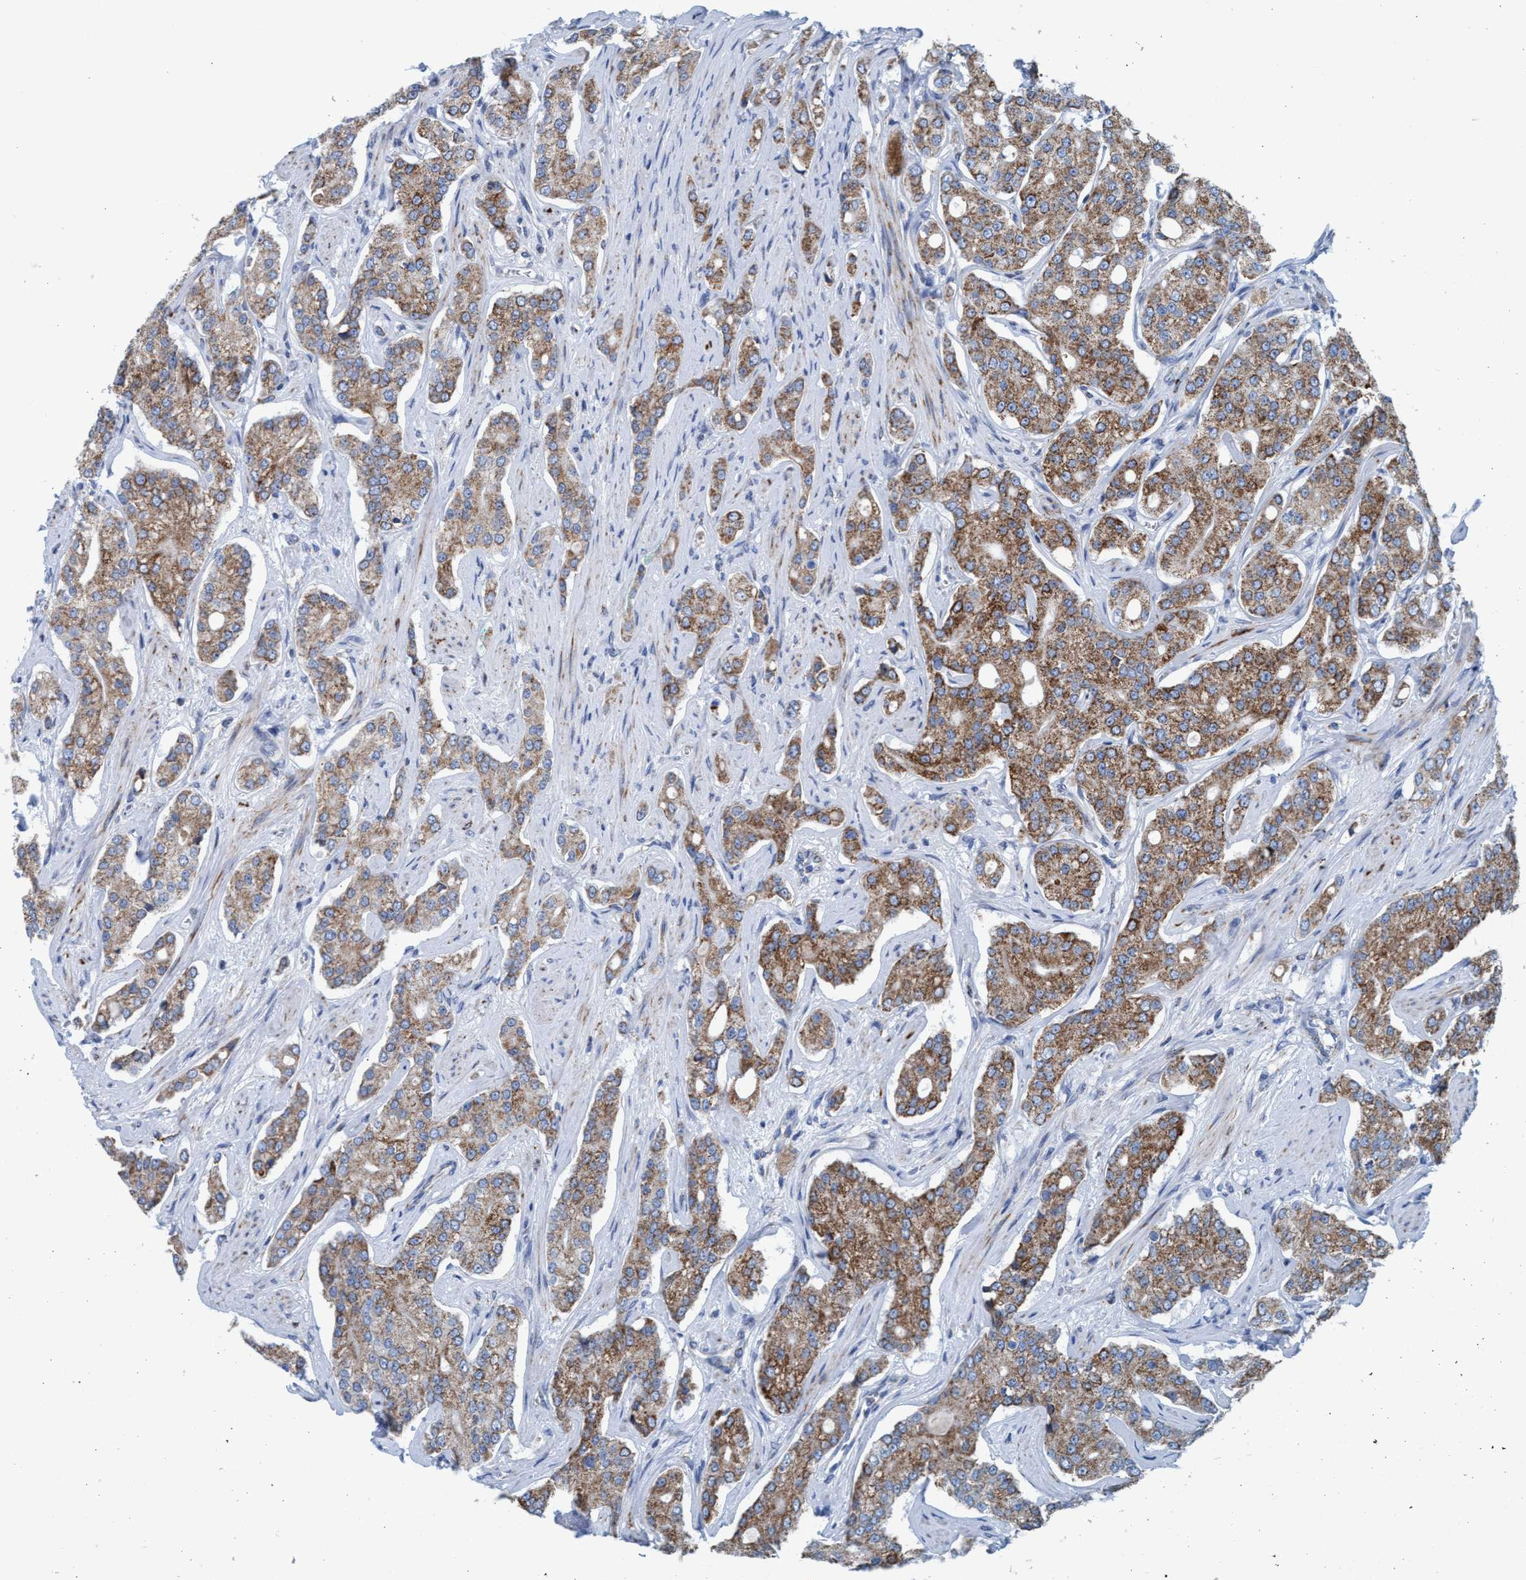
{"staining": {"intensity": "moderate", "quantity": ">75%", "location": "cytoplasmic/membranous"}, "tissue": "prostate cancer", "cell_type": "Tumor cells", "image_type": "cancer", "snomed": [{"axis": "morphology", "description": "Adenocarcinoma, High grade"}, {"axis": "topography", "description": "Prostate"}], "caption": "Tumor cells exhibit moderate cytoplasmic/membranous positivity in approximately >75% of cells in prostate adenocarcinoma (high-grade). The staining is performed using DAB brown chromogen to label protein expression. The nuclei are counter-stained blue using hematoxylin.", "gene": "GGA3", "patient": {"sex": "male", "age": 71}}